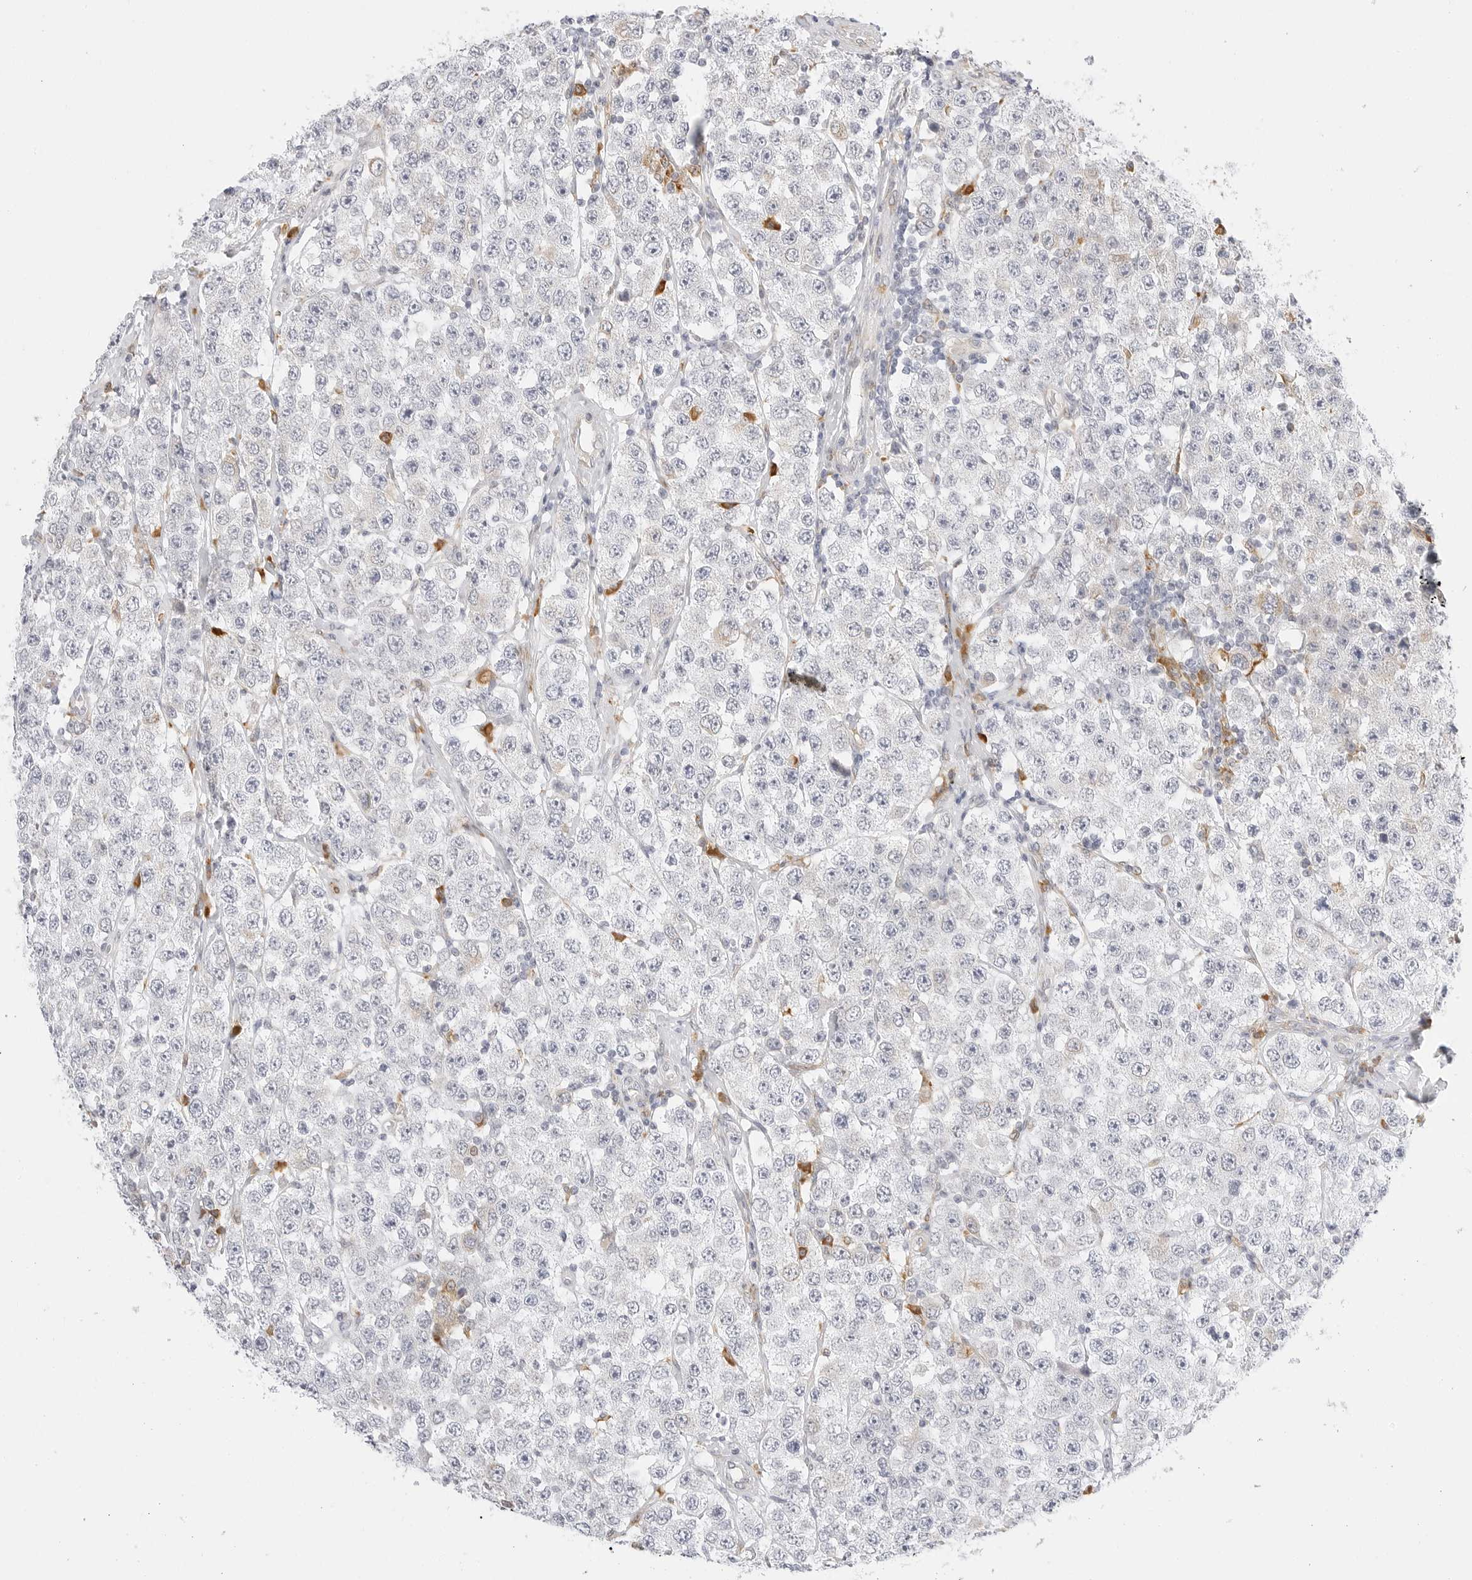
{"staining": {"intensity": "negative", "quantity": "none", "location": "none"}, "tissue": "testis cancer", "cell_type": "Tumor cells", "image_type": "cancer", "snomed": [{"axis": "morphology", "description": "Seminoma, NOS"}, {"axis": "topography", "description": "Testis"}], "caption": "Immunohistochemistry micrograph of neoplastic tissue: testis seminoma stained with DAB displays no significant protein expression in tumor cells. Nuclei are stained in blue.", "gene": "THEM4", "patient": {"sex": "male", "age": 28}}